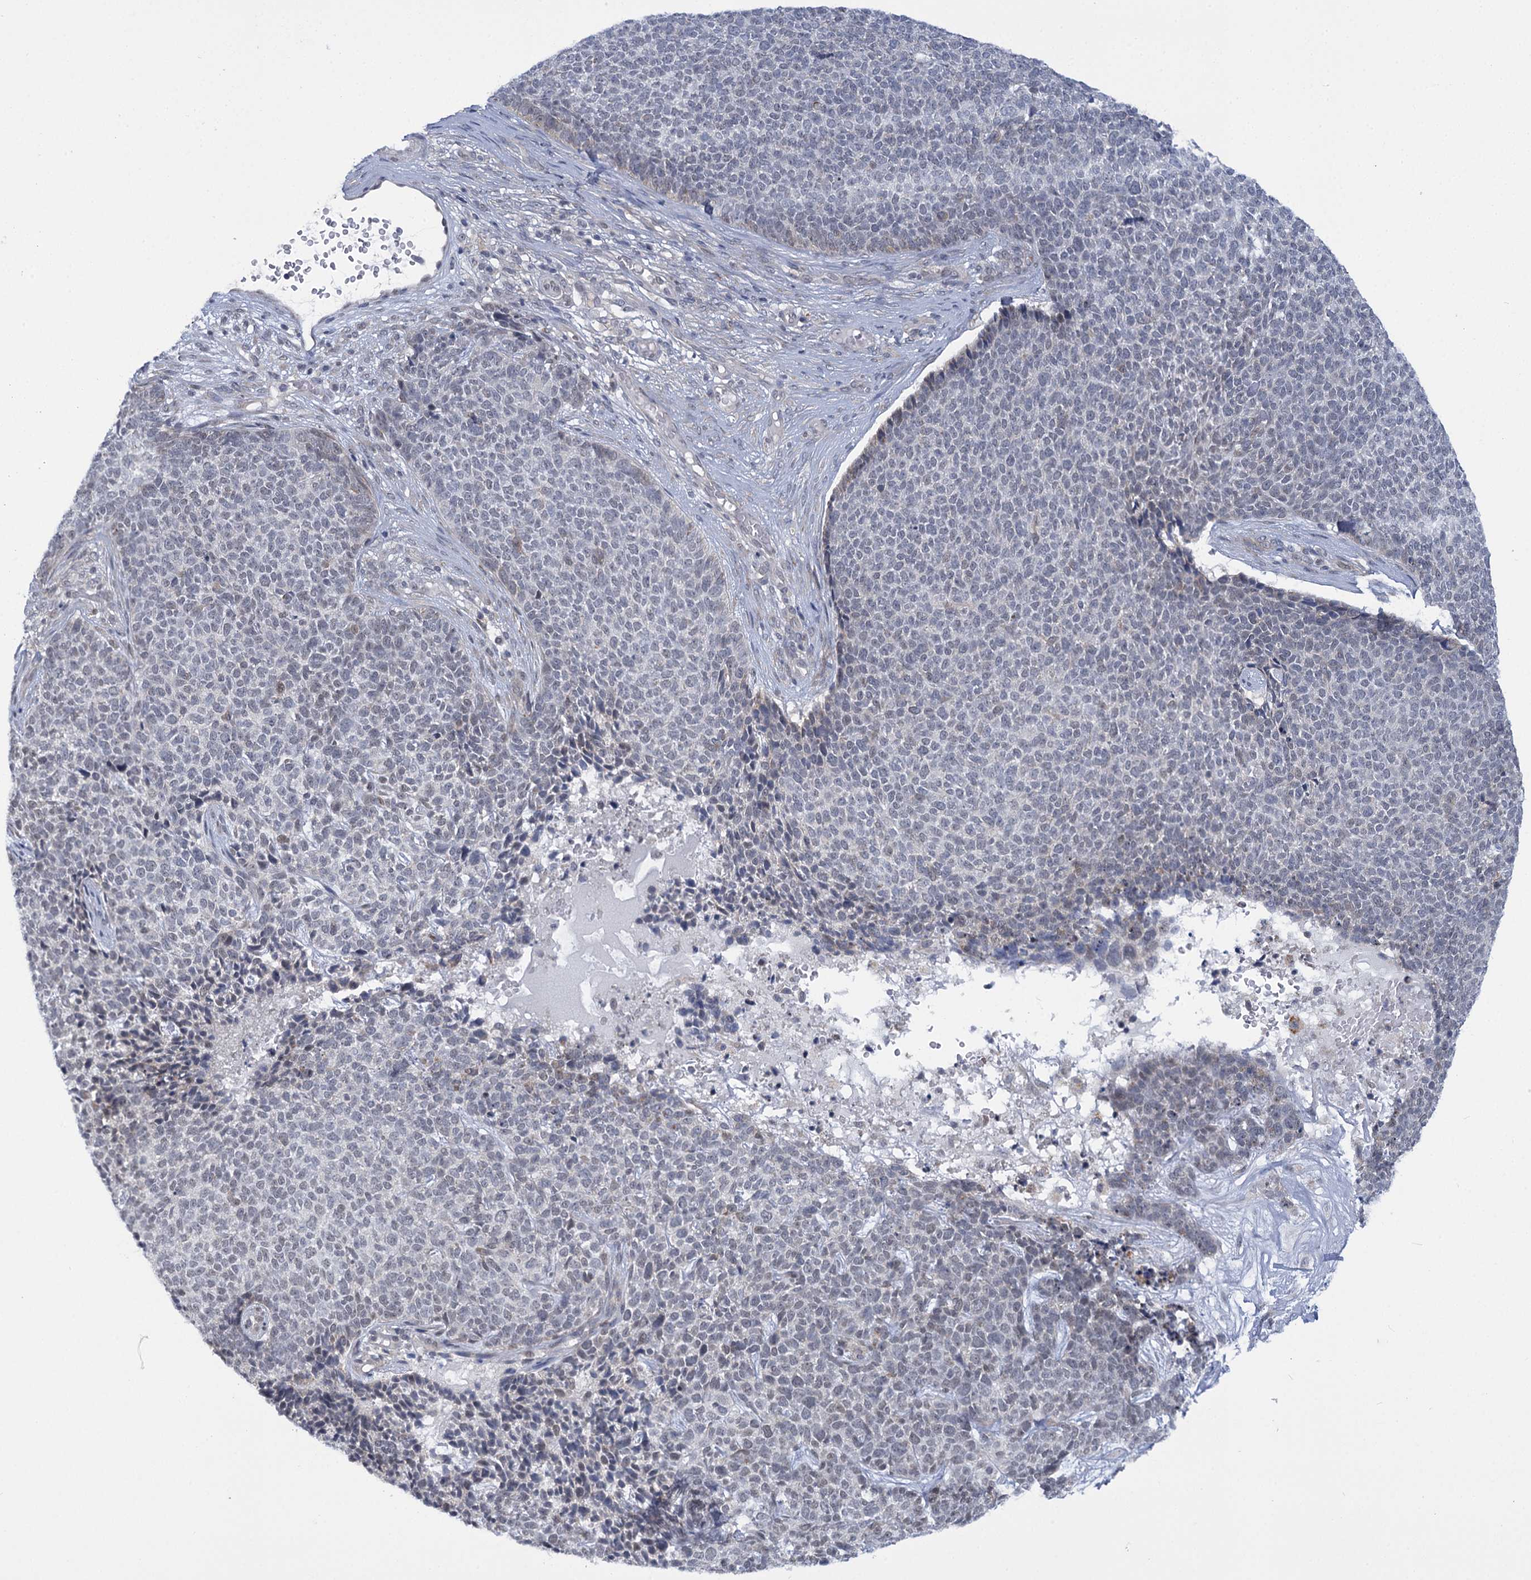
{"staining": {"intensity": "weak", "quantity": "25%-75%", "location": "nuclear"}, "tissue": "skin cancer", "cell_type": "Tumor cells", "image_type": "cancer", "snomed": [{"axis": "morphology", "description": "Basal cell carcinoma"}, {"axis": "topography", "description": "Skin"}], "caption": "A brown stain shows weak nuclear staining of a protein in skin cancer (basal cell carcinoma) tumor cells.", "gene": "MBLAC2", "patient": {"sex": "female", "age": 84}}